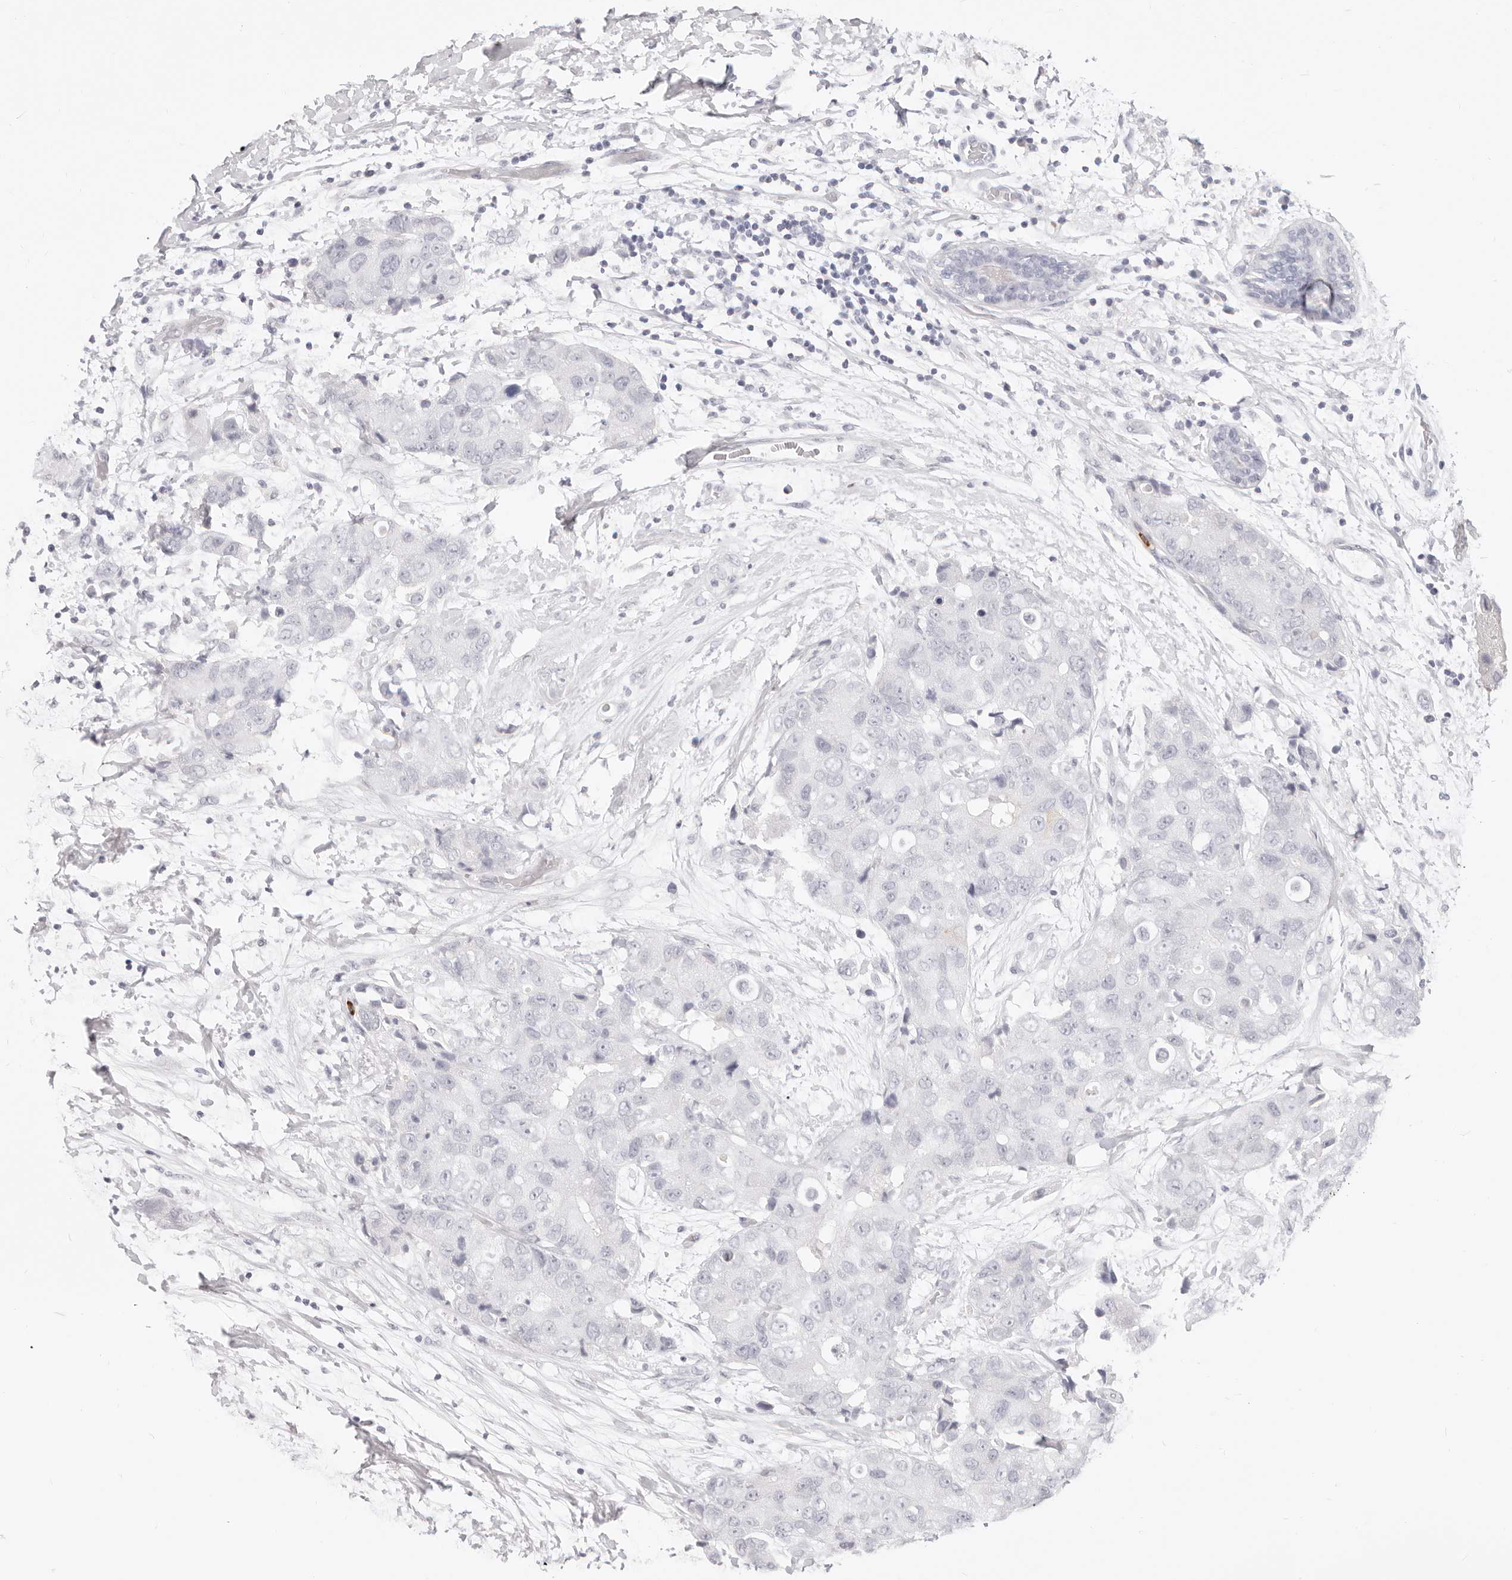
{"staining": {"intensity": "negative", "quantity": "none", "location": "none"}, "tissue": "breast cancer", "cell_type": "Tumor cells", "image_type": "cancer", "snomed": [{"axis": "morphology", "description": "Duct carcinoma"}, {"axis": "topography", "description": "Breast"}], "caption": "Breast cancer was stained to show a protein in brown. There is no significant expression in tumor cells.", "gene": "CAMP", "patient": {"sex": "female", "age": 62}}